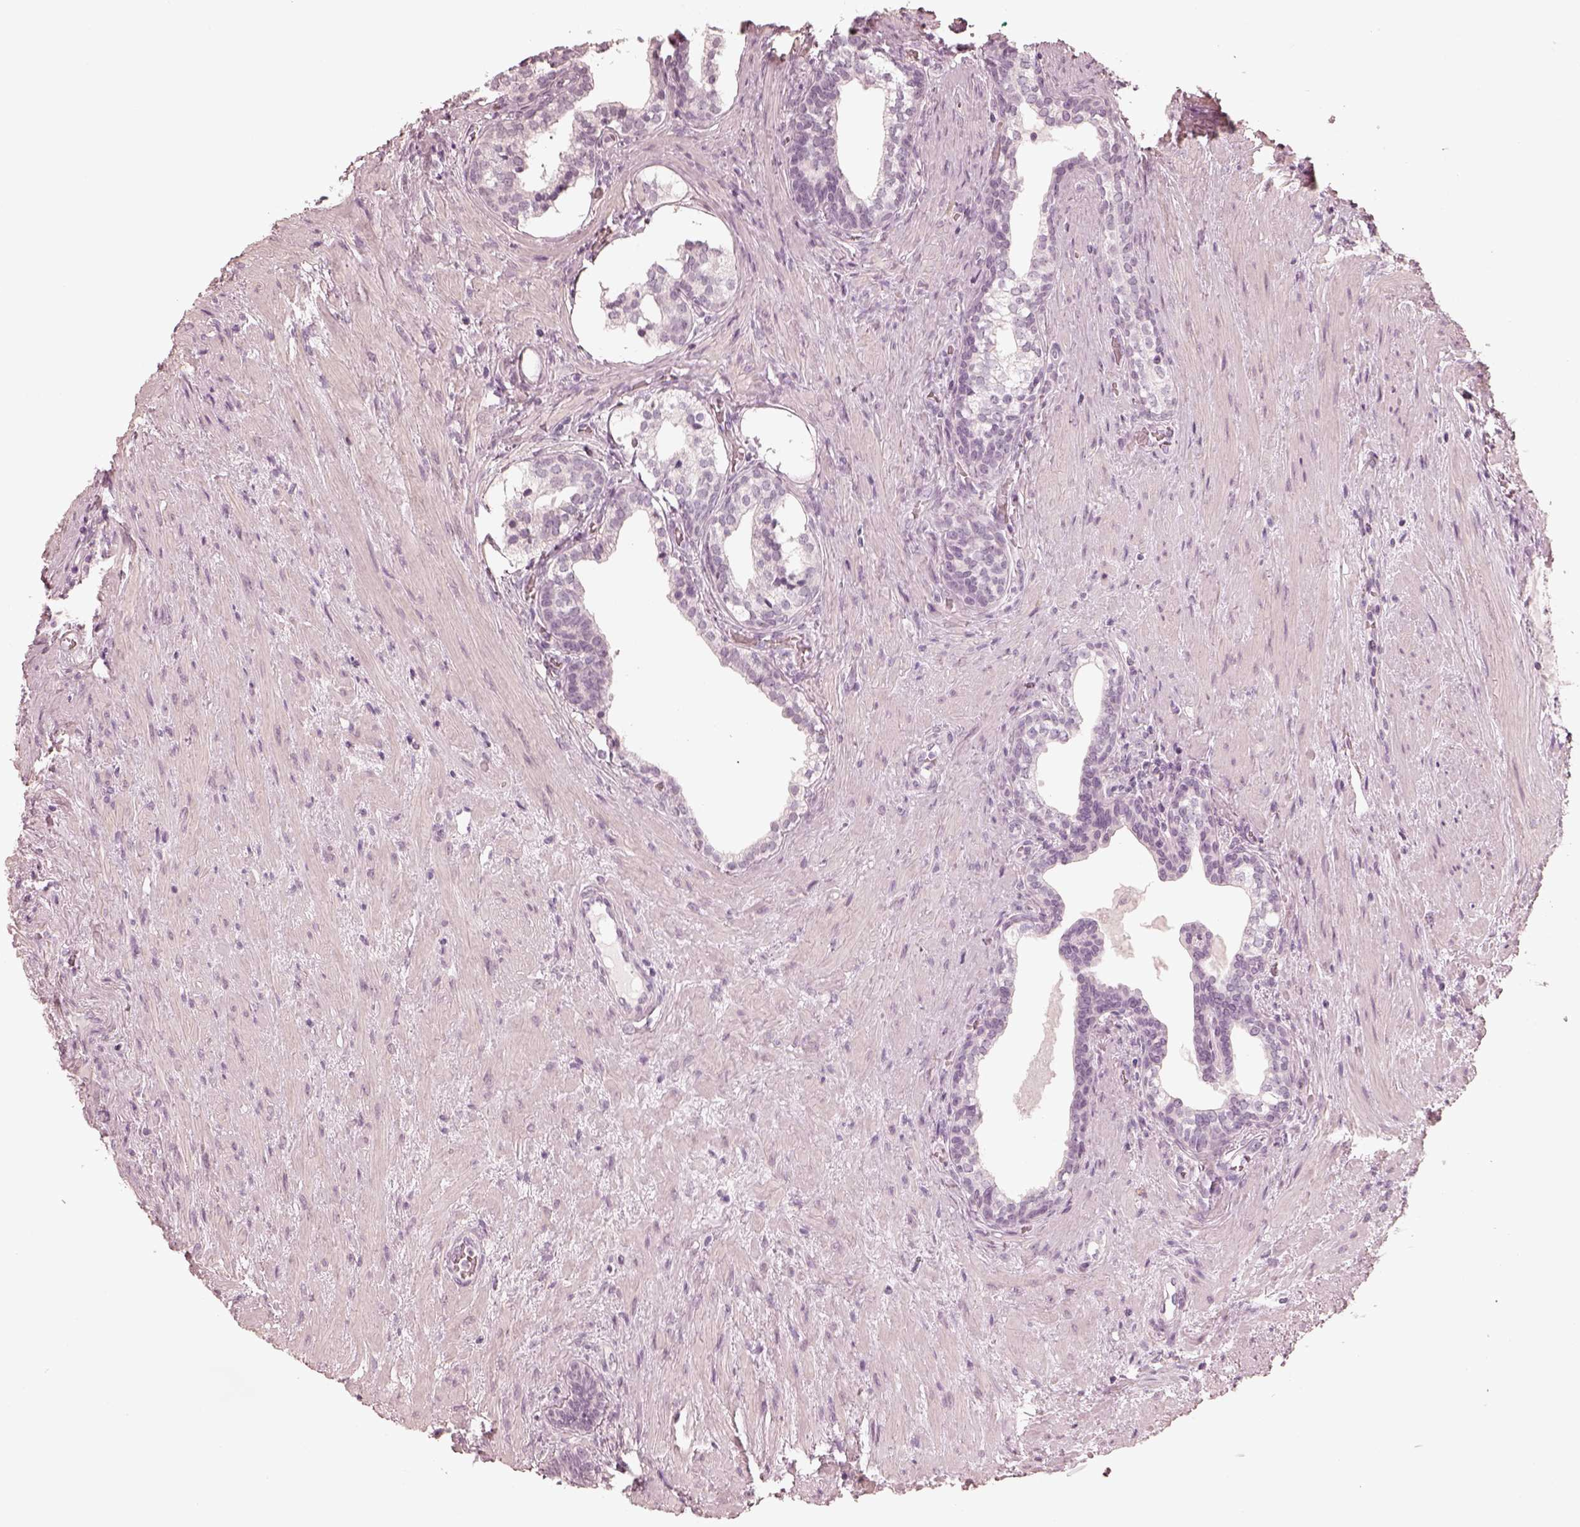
{"staining": {"intensity": "negative", "quantity": "none", "location": "none"}, "tissue": "prostate cancer", "cell_type": "Tumor cells", "image_type": "cancer", "snomed": [{"axis": "morphology", "description": "Adenocarcinoma, NOS"}, {"axis": "morphology", "description": "Adenocarcinoma, High grade"}, {"axis": "topography", "description": "Prostate"}], "caption": "An IHC image of prostate adenocarcinoma (high-grade) is shown. There is no staining in tumor cells of prostate adenocarcinoma (high-grade).", "gene": "CALR3", "patient": {"sex": "male", "age": 61}}